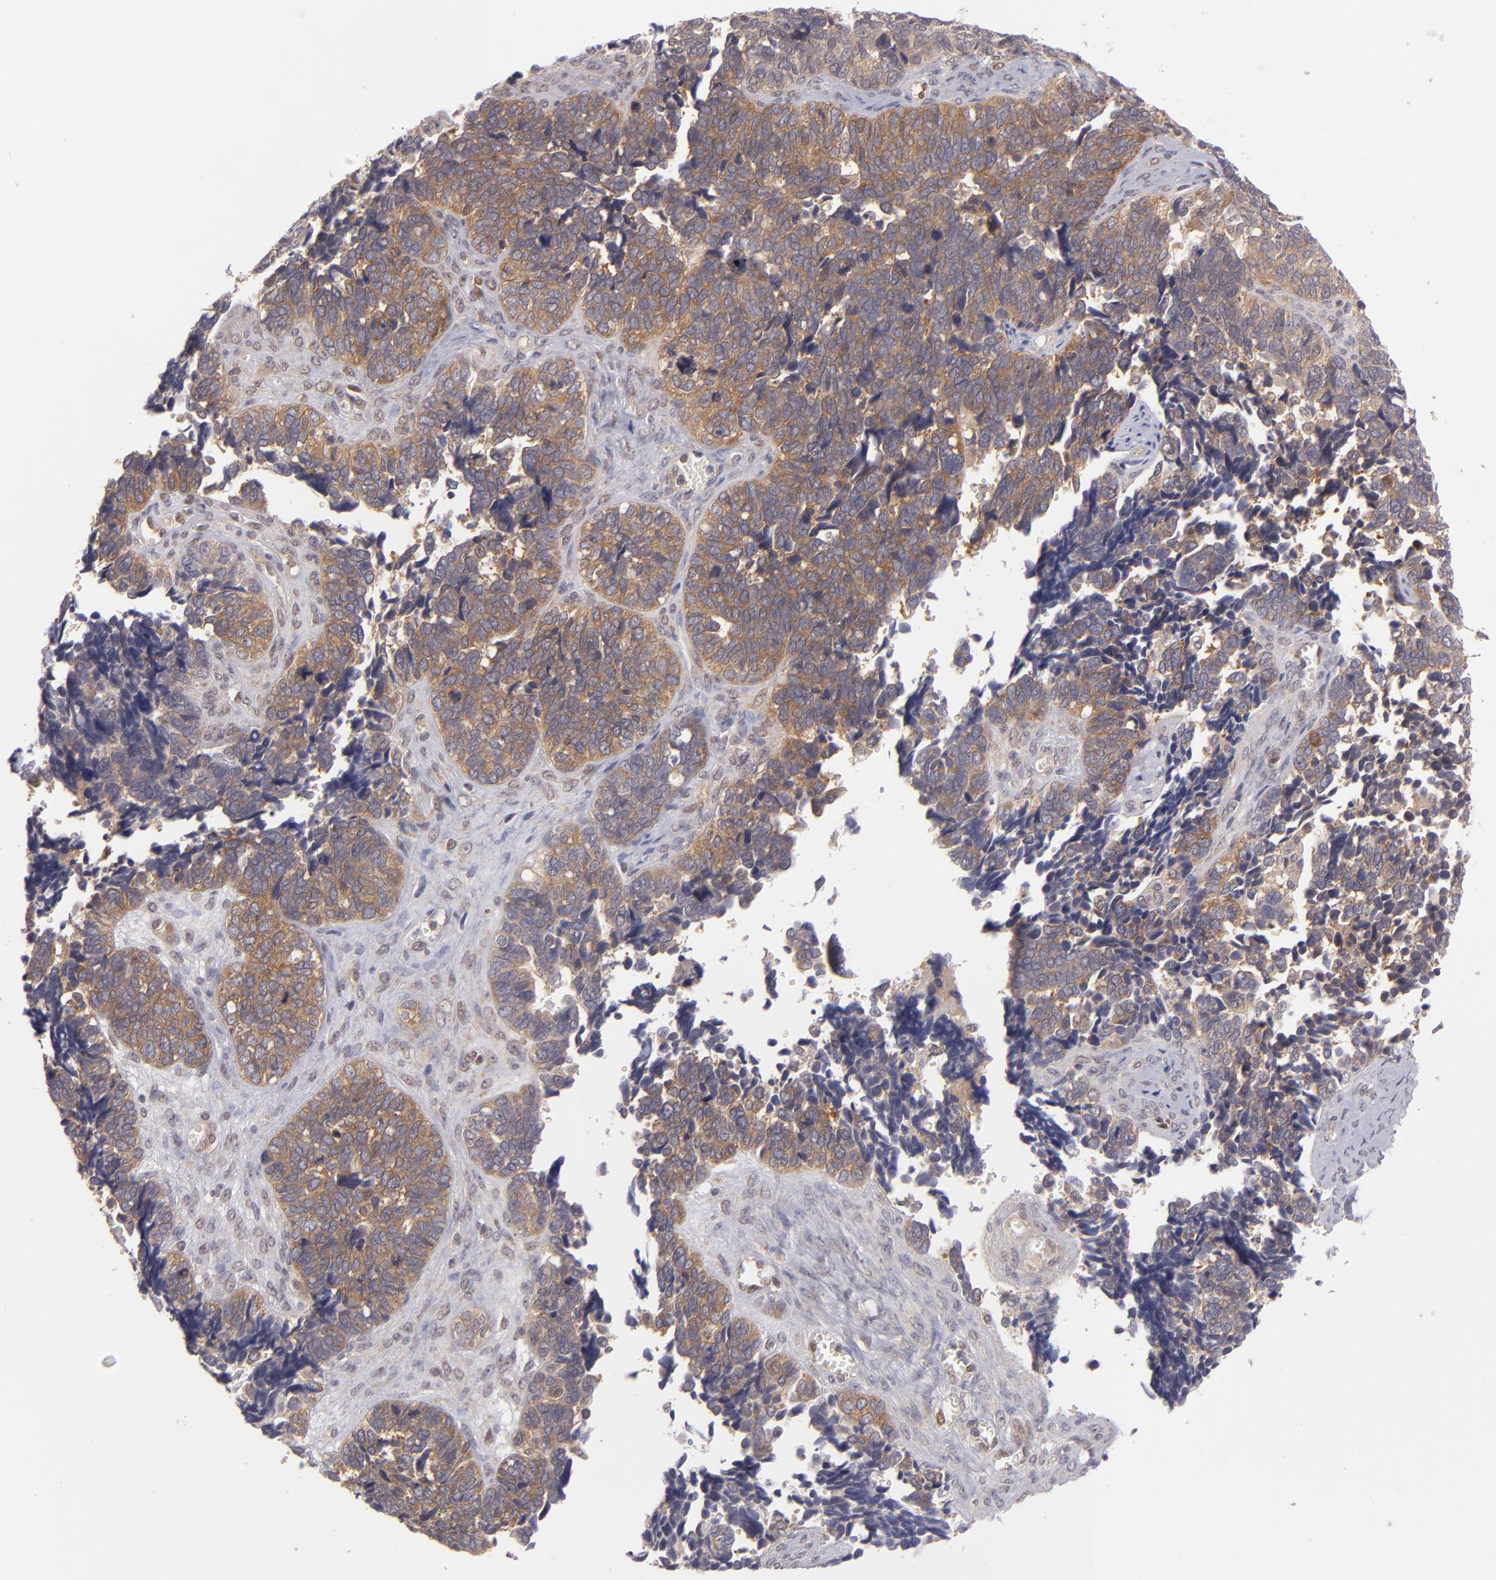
{"staining": {"intensity": "moderate", "quantity": ">75%", "location": "cytoplasmic/membranous"}, "tissue": "ovarian cancer", "cell_type": "Tumor cells", "image_type": "cancer", "snomed": [{"axis": "morphology", "description": "Cystadenocarcinoma, serous, NOS"}, {"axis": "topography", "description": "Ovary"}], "caption": "This photomicrograph exhibits immunohistochemistry staining of human ovarian cancer (serous cystadenocarcinoma), with medium moderate cytoplasmic/membranous expression in about >75% of tumor cells.", "gene": "PTPN13", "patient": {"sex": "female", "age": 77}}